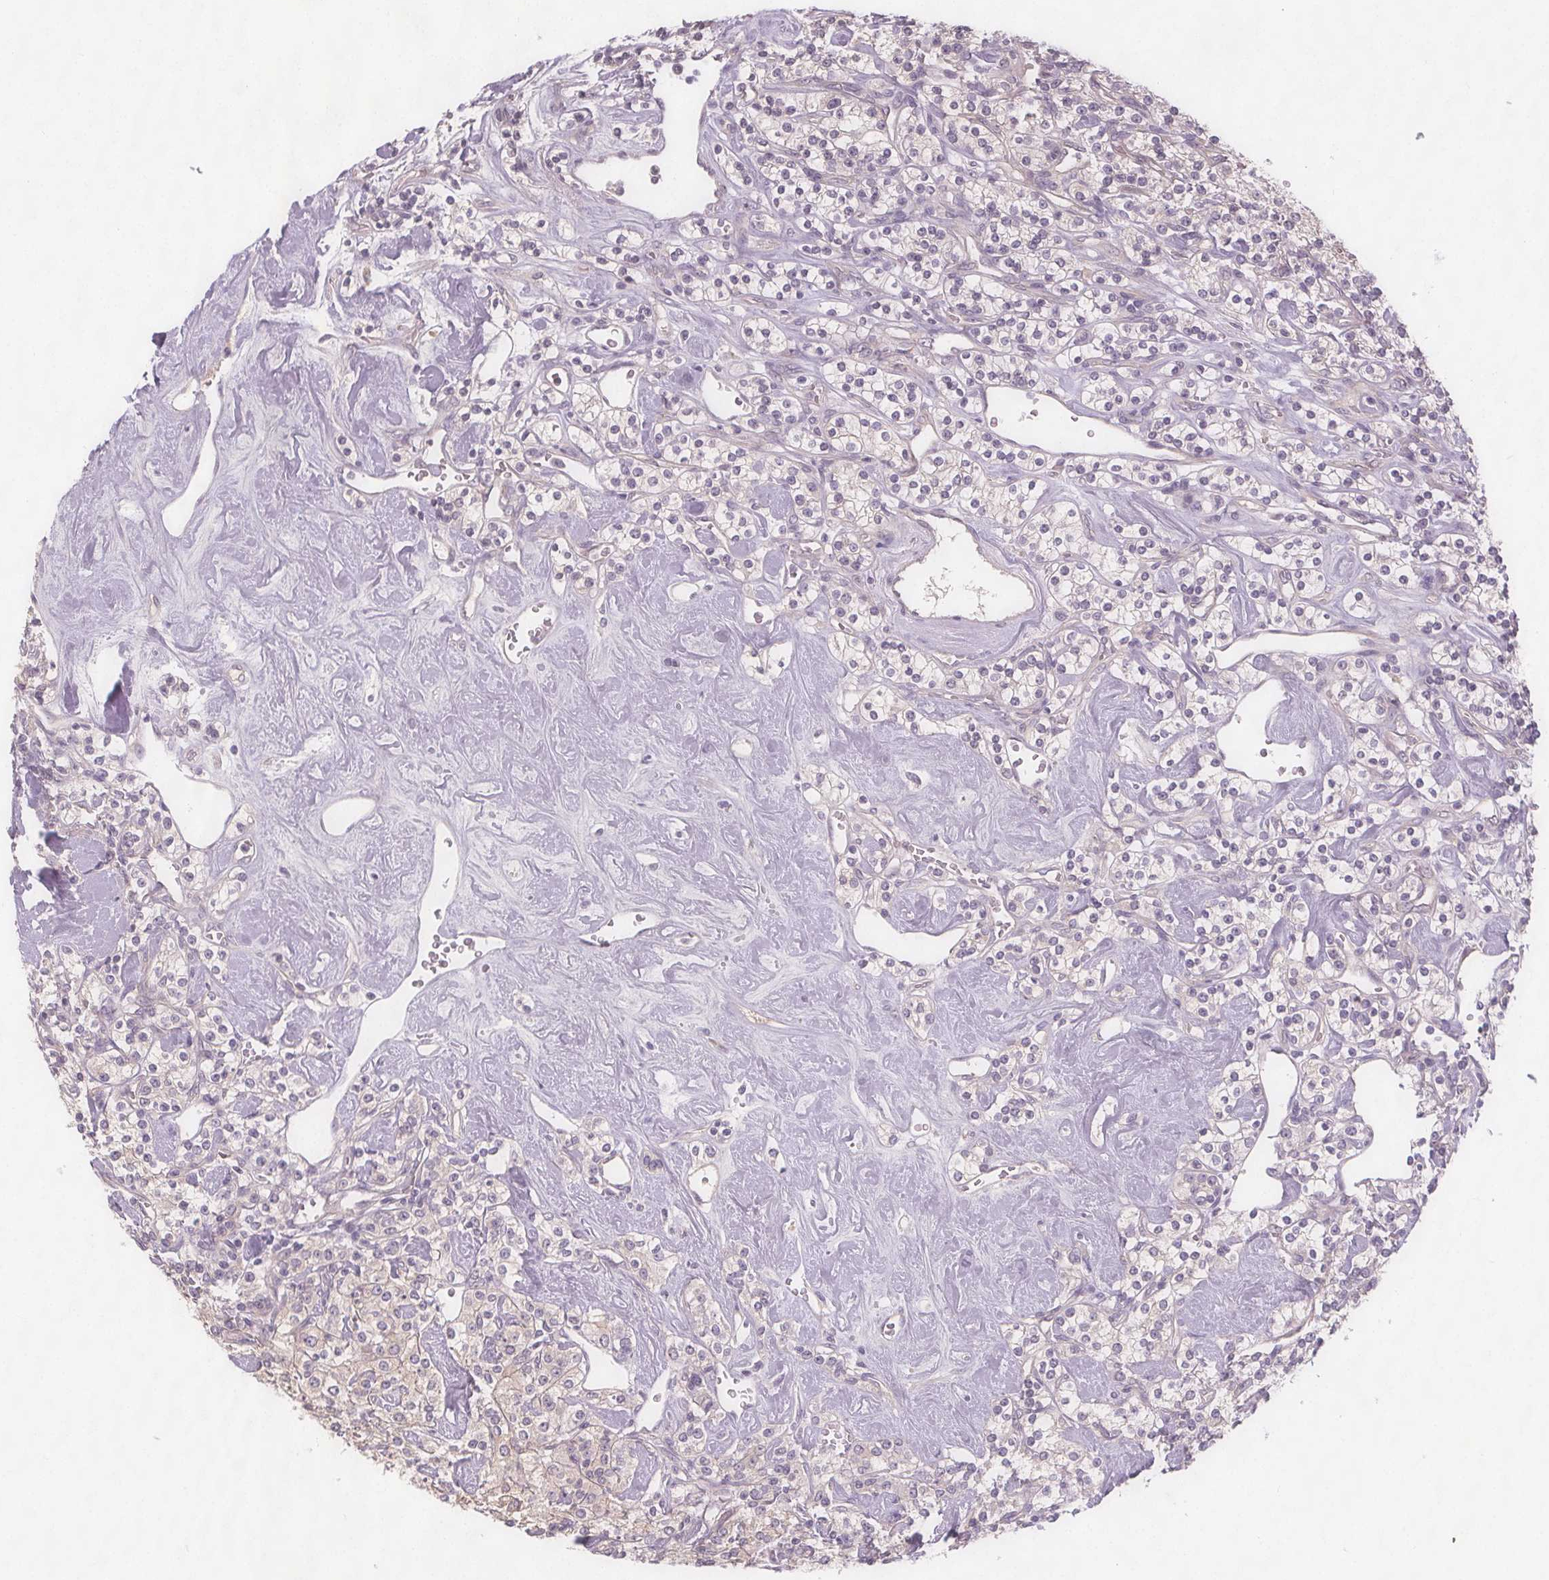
{"staining": {"intensity": "negative", "quantity": "none", "location": "none"}, "tissue": "renal cancer", "cell_type": "Tumor cells", "image_type": "cancer", "snomed": [{"axis": "morphology", "description": "Adenocarcinoma, NOS"}, {"axis": "topography", "description": "Kidney"}], "caption": "Immunohistochemistry image of neoplastic tissue: renal cancer (adenocarcinoma) stained with DAB reveals no significant protein staining in tumor cells.", "gene": "VNN1", "patient": {"sex": "male", "age": 77}}